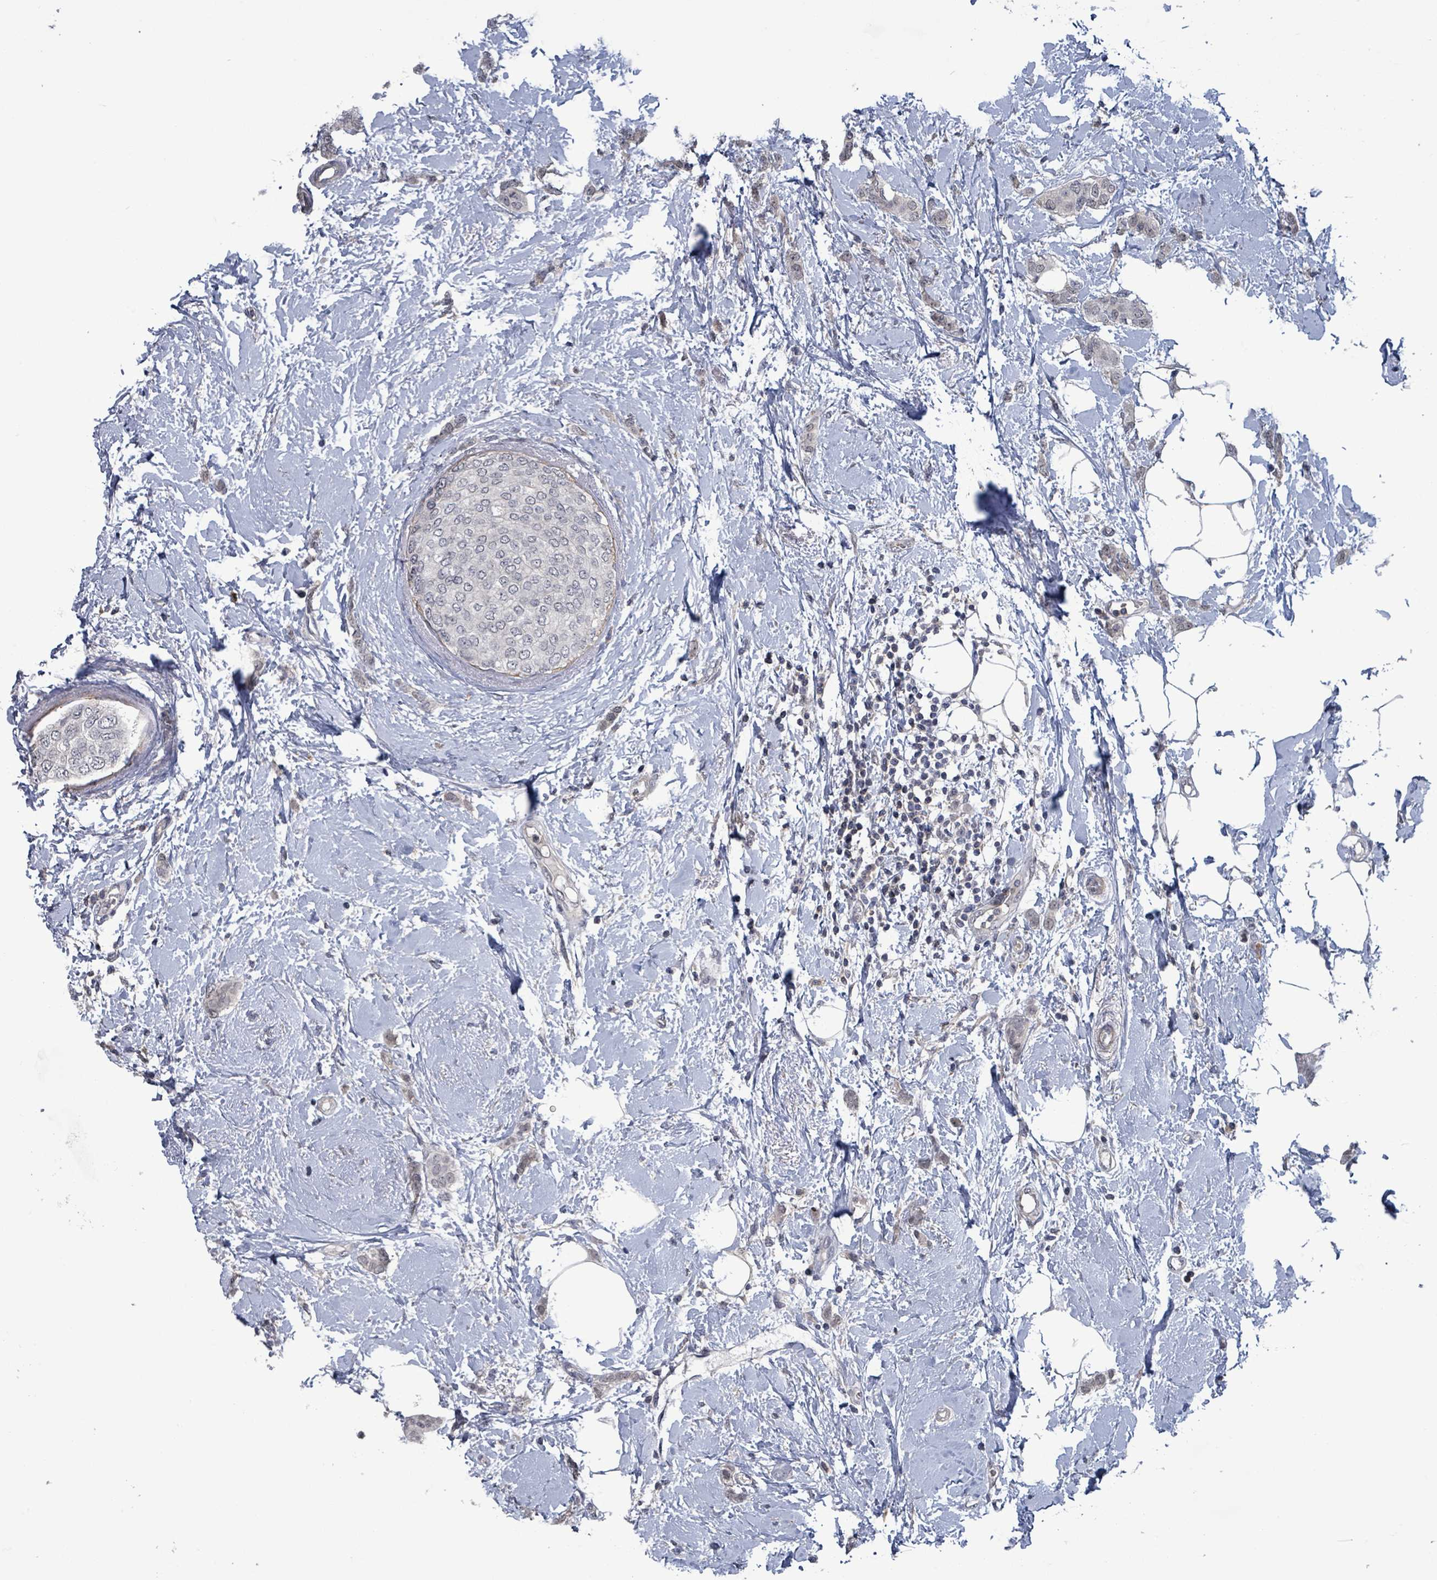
{"staining": {"intensity": "negative", "quantity": "none", "location": "none"}, "tissue": "breast cancer", "cell_type": "Tumor cells", "image_type": "cancer", "snomed": [{"axis": "morphology", "description": "Duct carcinoma"}, {"axis": "topography", "description": "Breast"}], "caption": "DAB immunohistochemical staining of human invasive ductal carcinoma (breast) exhibits no significant expression in tumor cells.", "gene": "AMMECR1", "patient": {"sex": "female", "age": 72}}